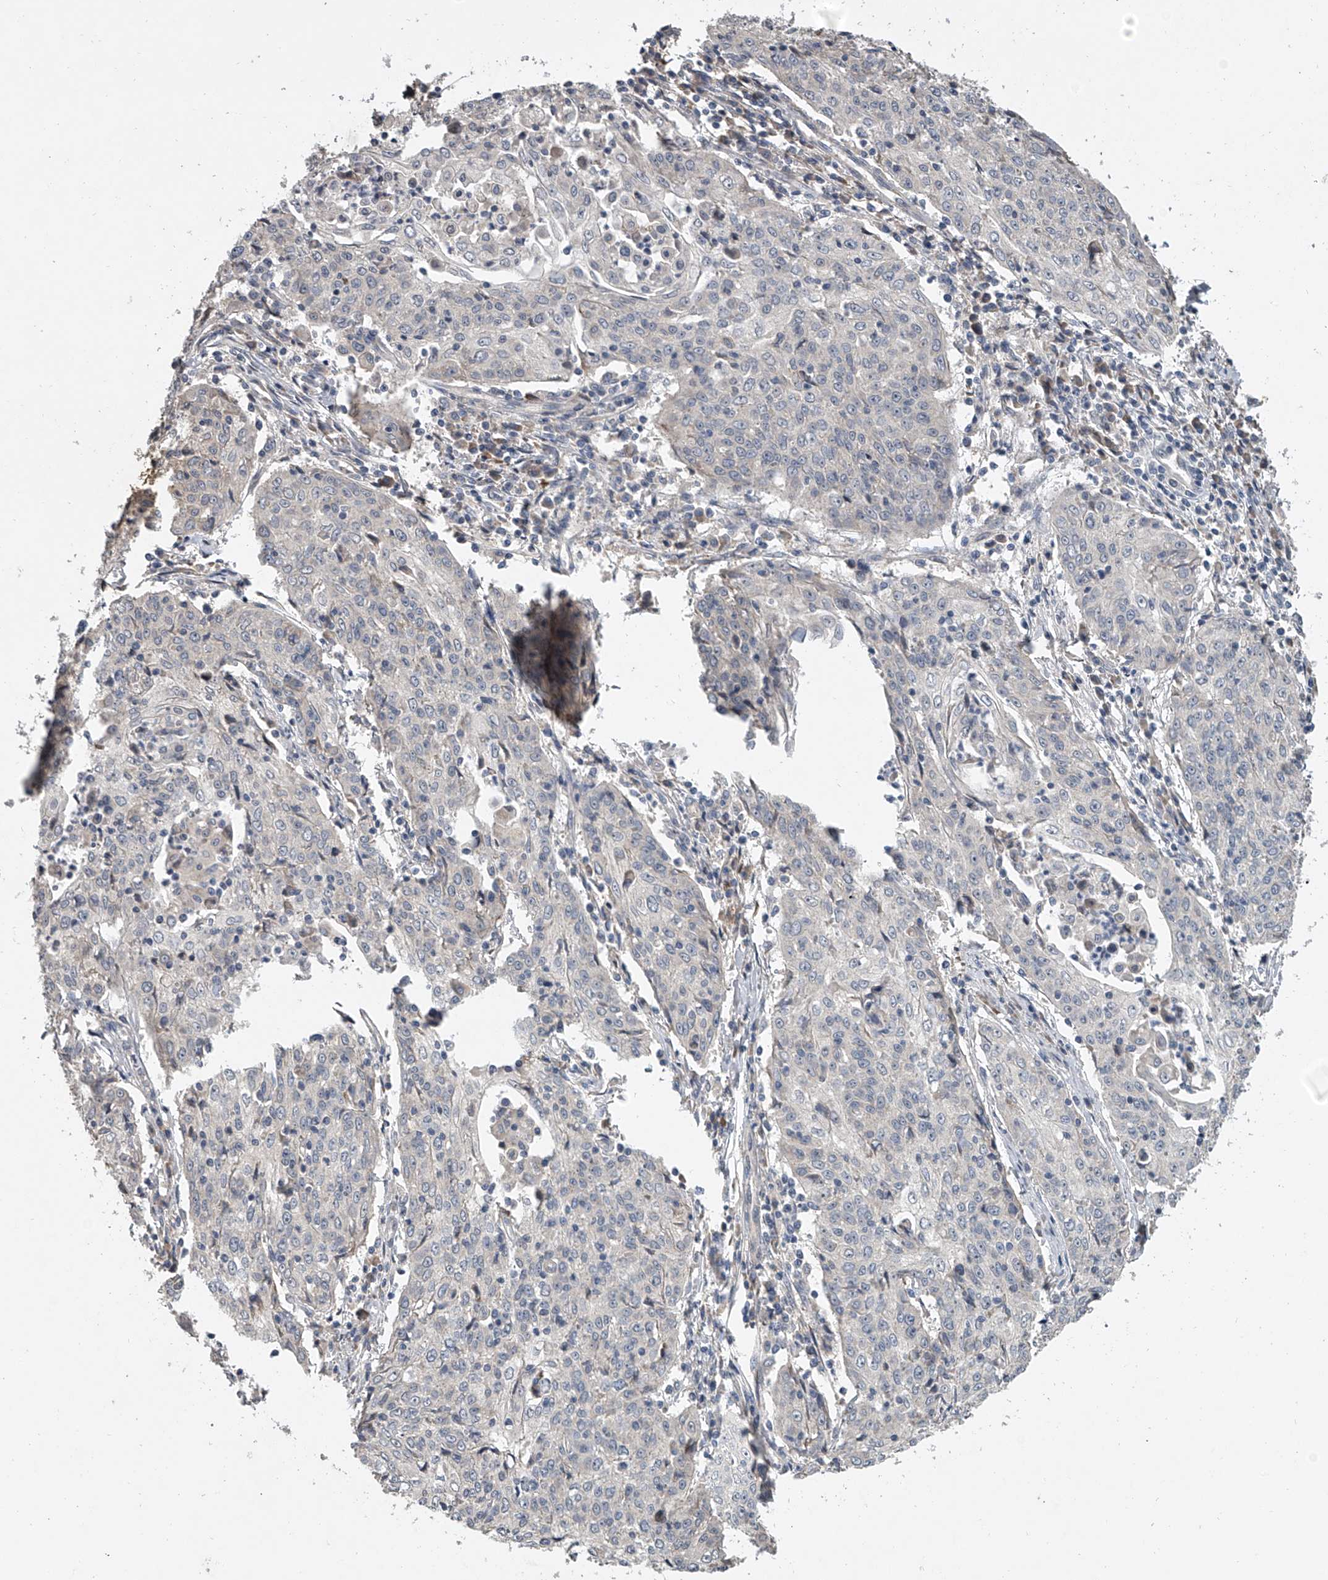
{"staining": {"intensity": "negative", "quantity": "none", "location": "none"}, "tissue": "cervical cancer", "cell_type": "Tumor cells", "image_type": "cancer", "snomed": [{"axis": "morphology", "description": "Squamous cell carcinoma, NOS"}, {"axis": "topography", "description": "Cervix"}], "caption": "An immunohistochemistry (IHC) micrograph of cervical cancer is shown. There is no staining in tumor cells of cervical cancer.", "gene": "DOCK9", "patient": {"sex": "female", "age": 48}}